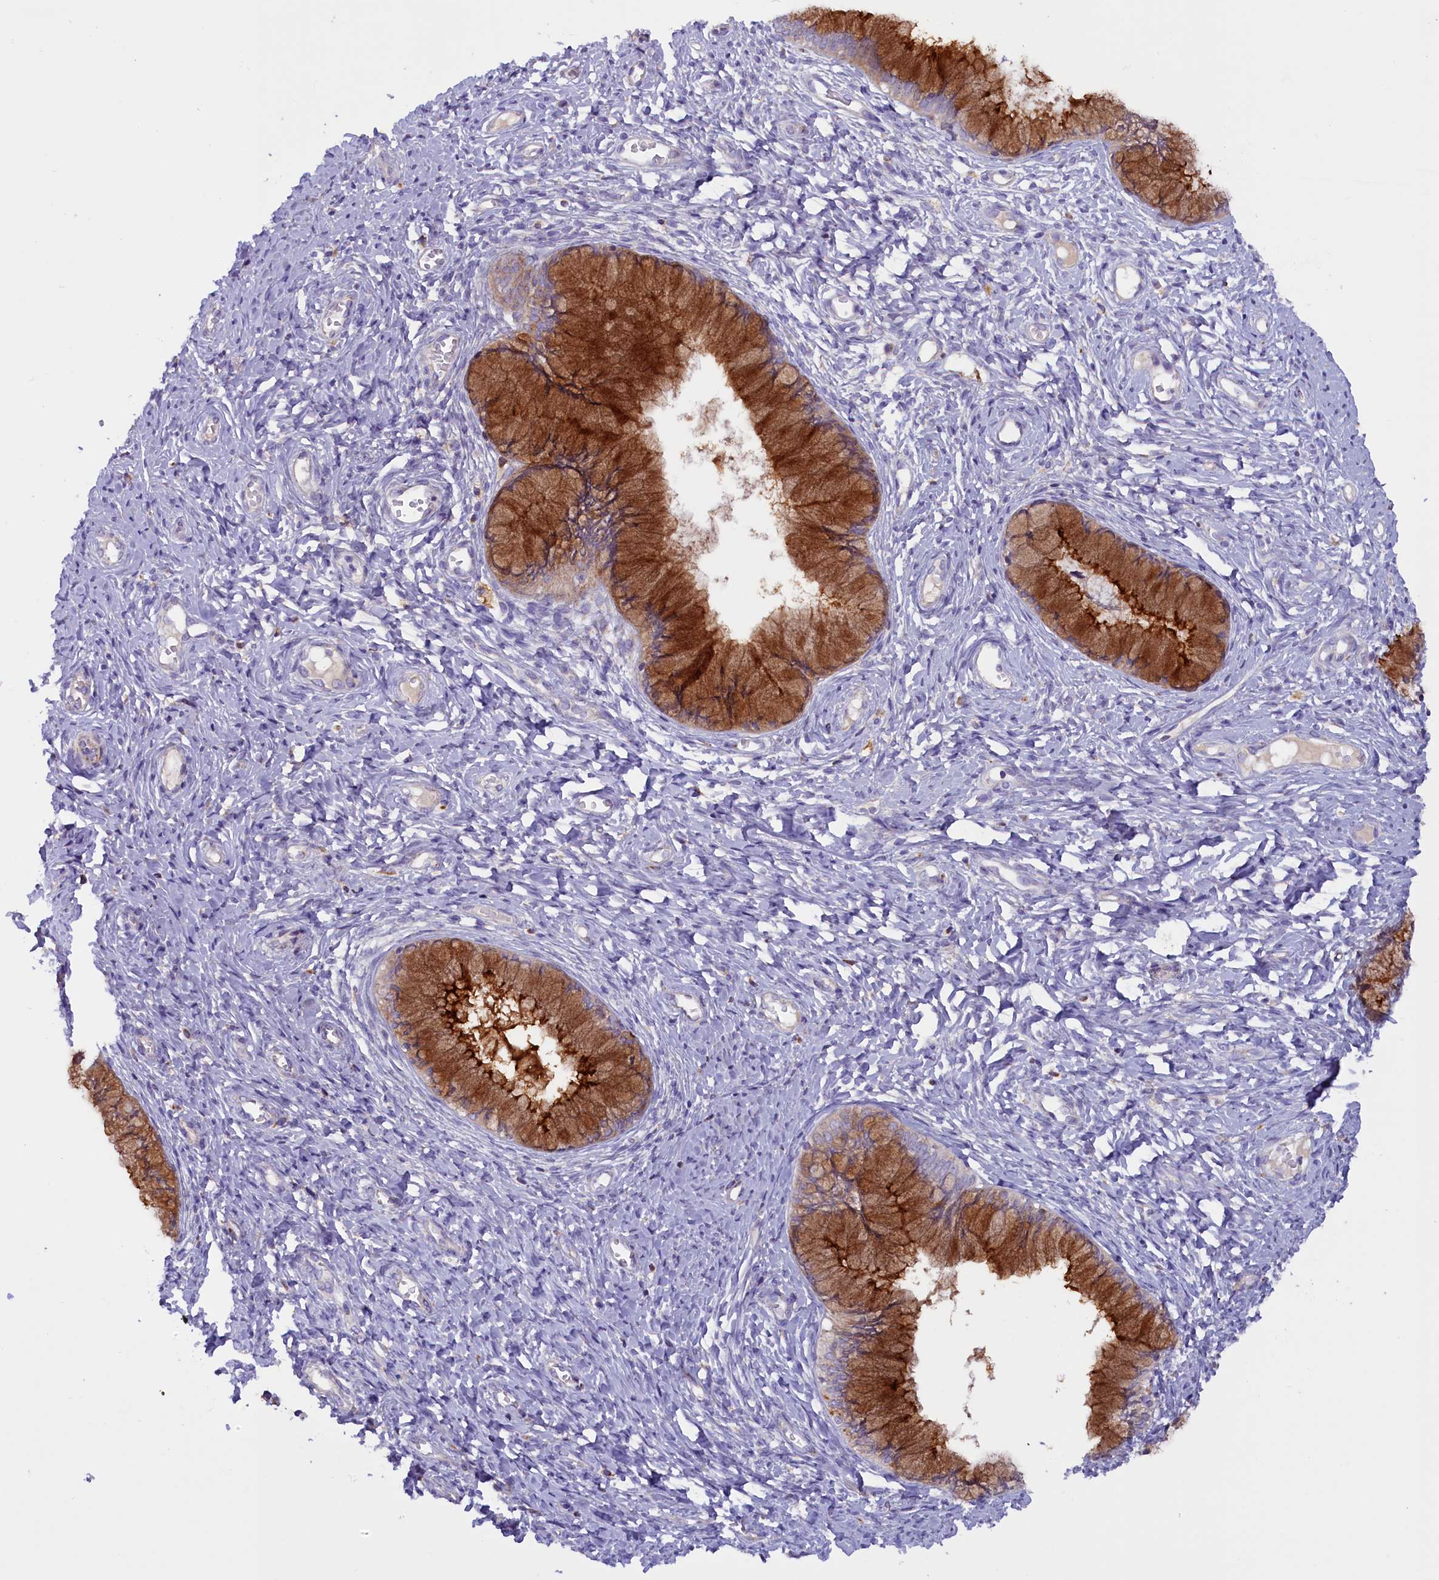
{"staining": {"intensity": "moderate", "quantity": ">75%", "location": "cytoplasmic/membranous"}, "tissue": "cervix", "cell_type": "Glandular cells", "image_type": "normal", "snomed": [{"axis": "morphology", "description": "Normal tissue, NOS"}, {"axis": "topography", "description": "Cervix"}], "caption": "Immunohistochemistry histopathology image of unremarkable human cervix stained for a protein (brown), which displays medium levels of moderate cytoplasmic/membranous staining in about >75% of glandular cells.", "gene": "RTTN", "patient": {"sex": "female", "age": 42}}